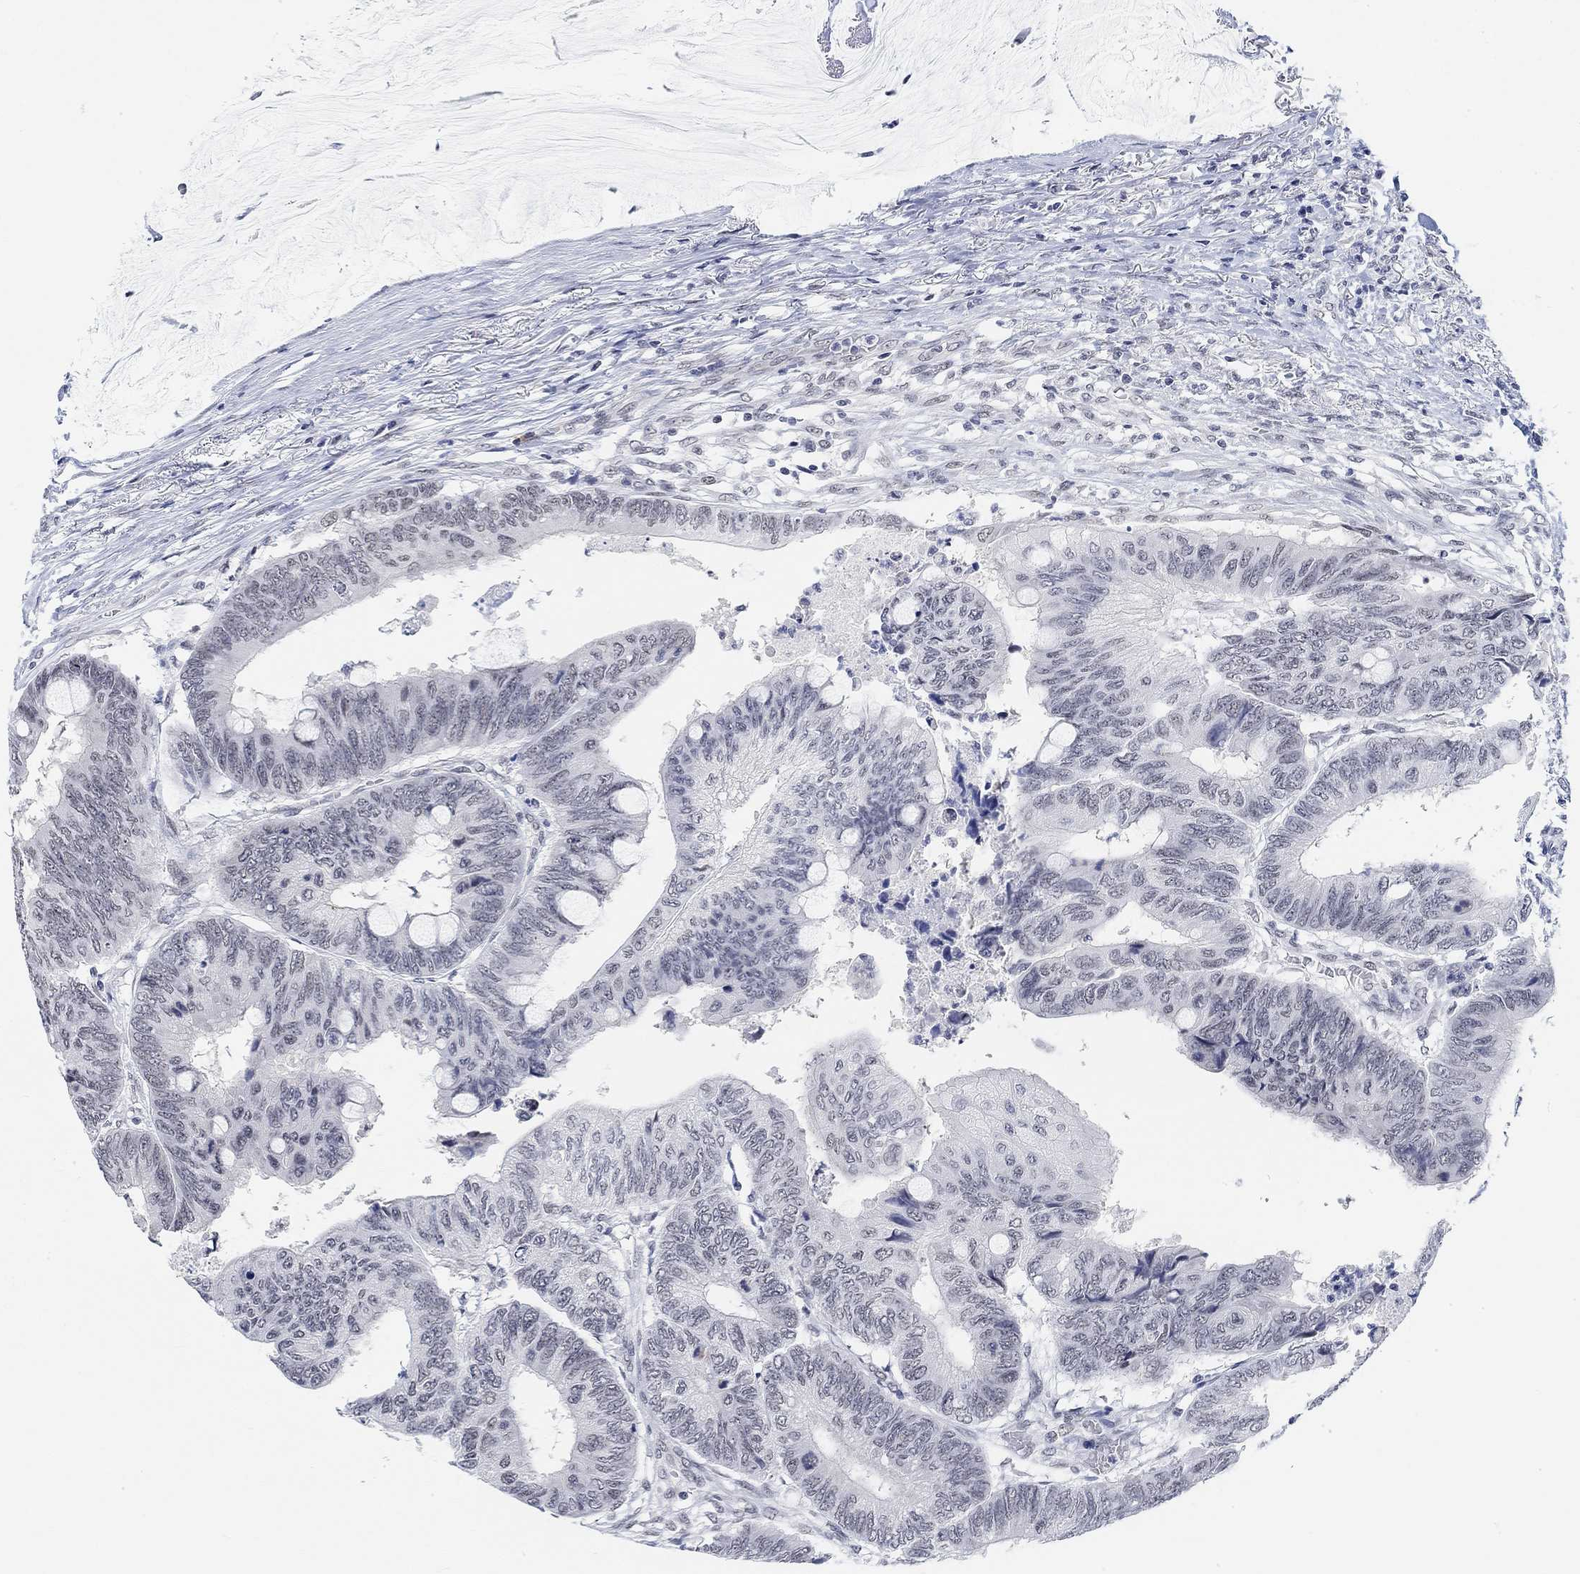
{"staining": {"intensity": "negative", "quantity": "none", "location": "none"}, "tissue": "colorectal cancer", "cell_type": "Tumor cells", "image_type": "cancer", "snomed": [{"axis": "morphology", "description": "Normal tissue, NOS"}, {"axis": "morphology", "description": "Adenocarcinoma, NOS"}, {"axis": "topography", "description": "Rectum"}, {"axis": "topography", "description": "Peripheral nerve tissue"}], "caption": "Immunohistochemistry (IHC) of colorectal adenocarcinoma displays no expression in tumor cells.", "gene": "PURG", "patient": {"sex": "male", "age": 92}}